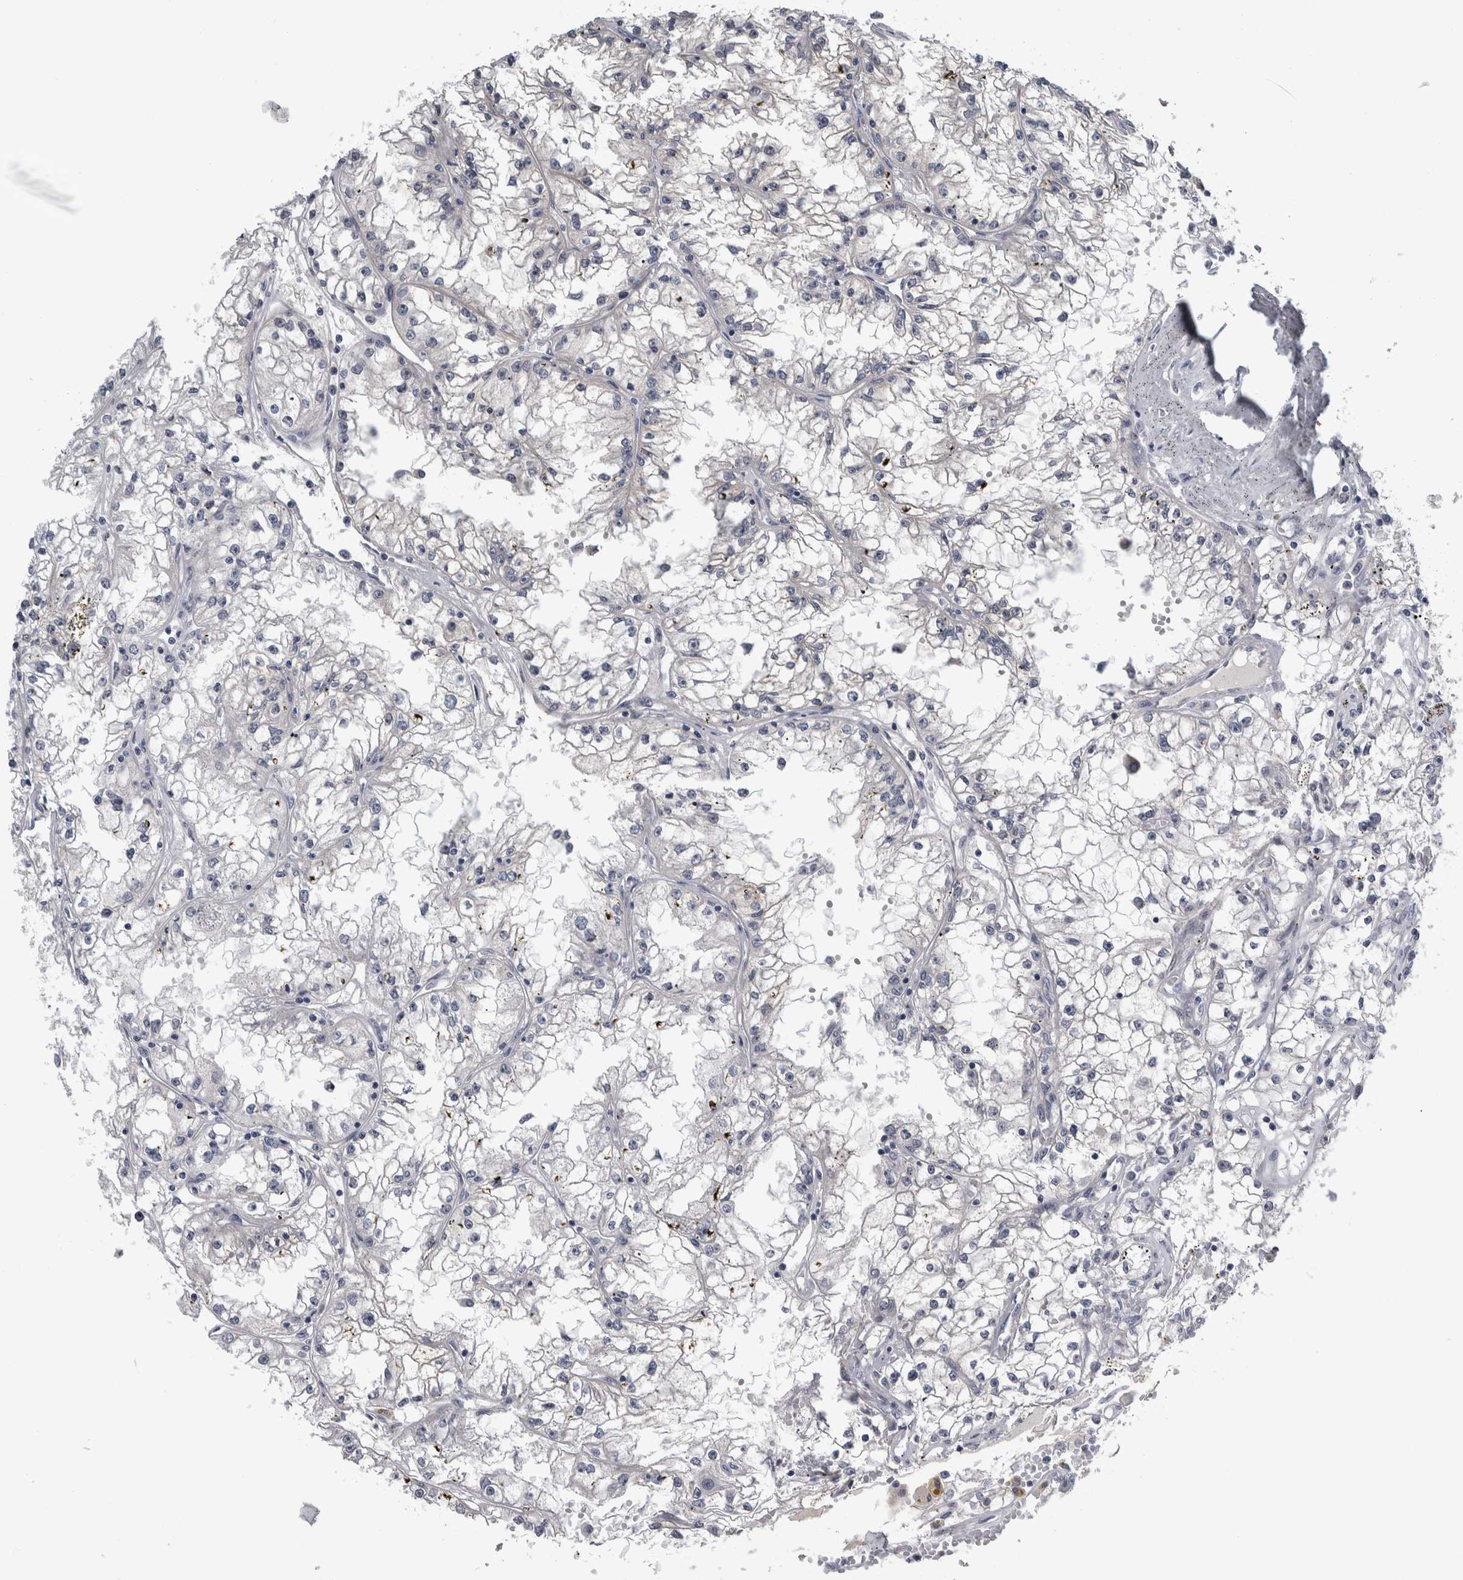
{"staining": {"intensity": "negative", "quantity": "none", "location": "none"}, "tissue": "renal cancer", "cell_type": "Tumor cells", "image_type": "cancer", "snomed": [{"axis": "morphology", "description": "Adenocarcinoma, NOS"}, {"axis": "topography", "description": "Kidney"}], "caption": "This is an immunohistochemistry histopathology image of adenocarcinoma (renal). There is no positivity in tumor cells.", "gene": "COL14A1", "patient": {"sex": "male", "age": 56}}